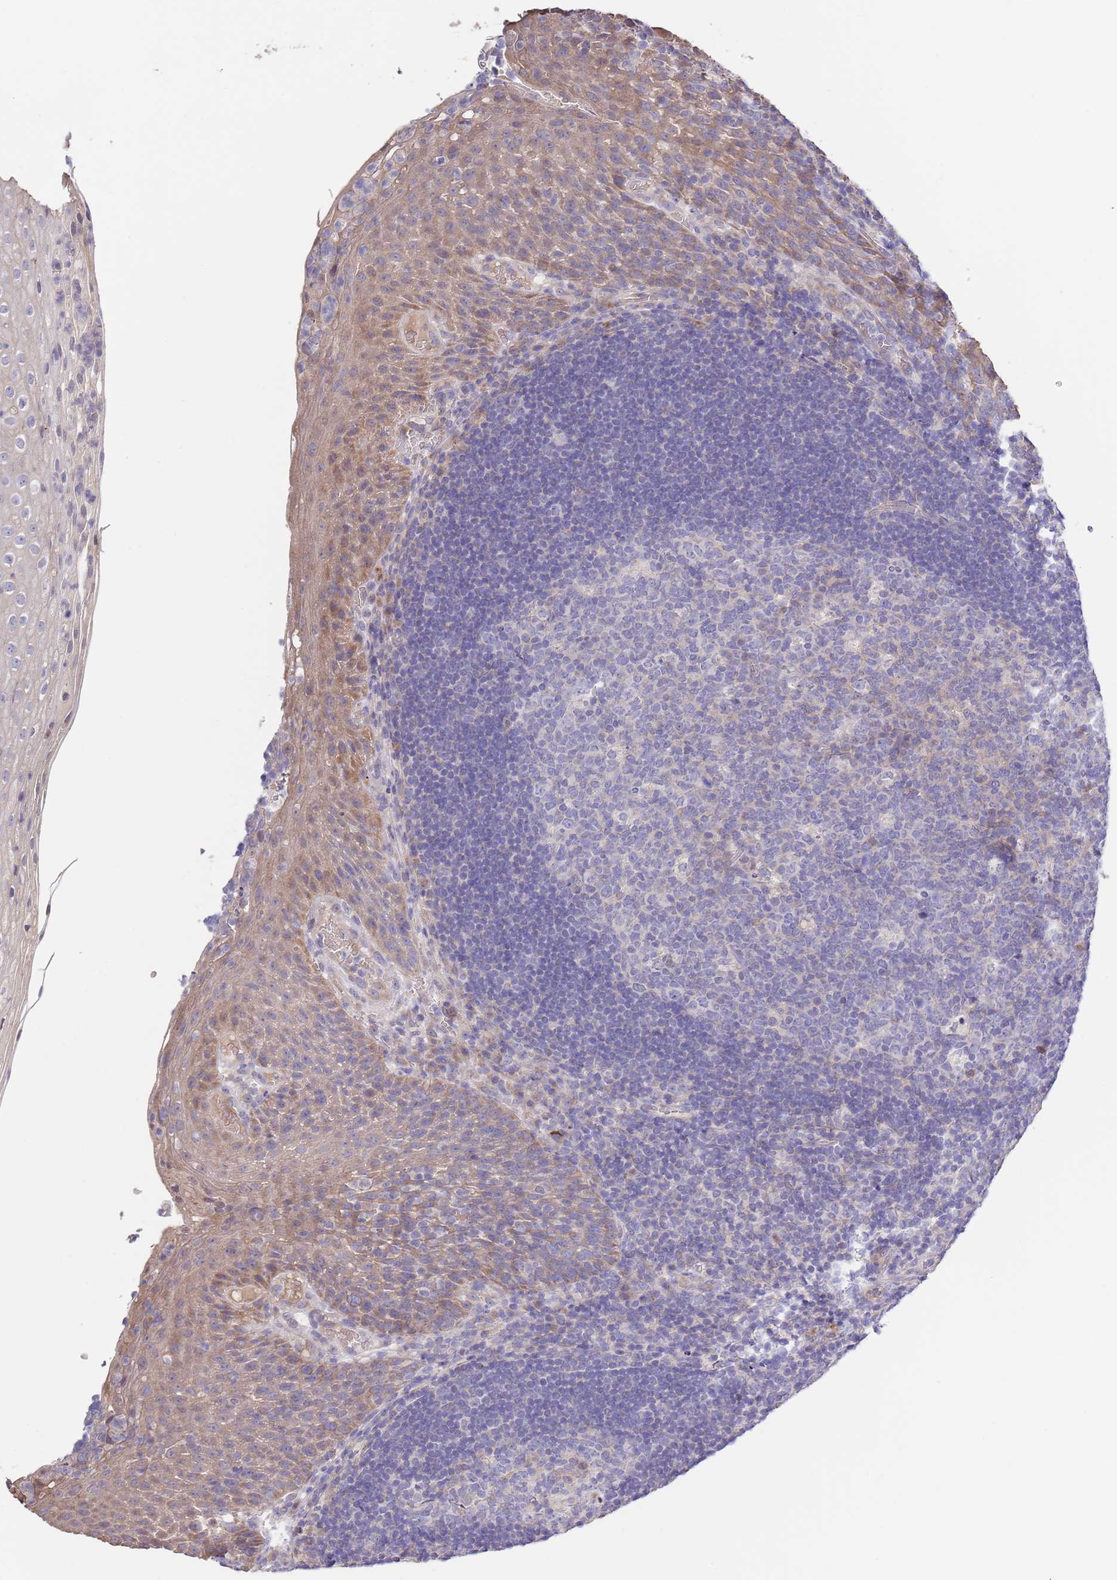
{"staining": {"intensity": "negative", "quantity": "none", "location": "none"}, "tissue": "tonsil", "cell_type": "Germinal center cells", "image_type": "normal", "snomed": [{"axis": "morphology", "description": "Normal tissue, NOS"}, {"axis": "topography", "description": "Tonsil"}], "caption": "Immunohistochemistry (IHC) micrograph of normal tonsil stained for a protein (brown), which shows no staining in germinal center cells. (DAB immunohistochemistry with hematoxylin counter stain).", "gene": "LIPJ", "patient": {"sex": "male", "age": 17}}